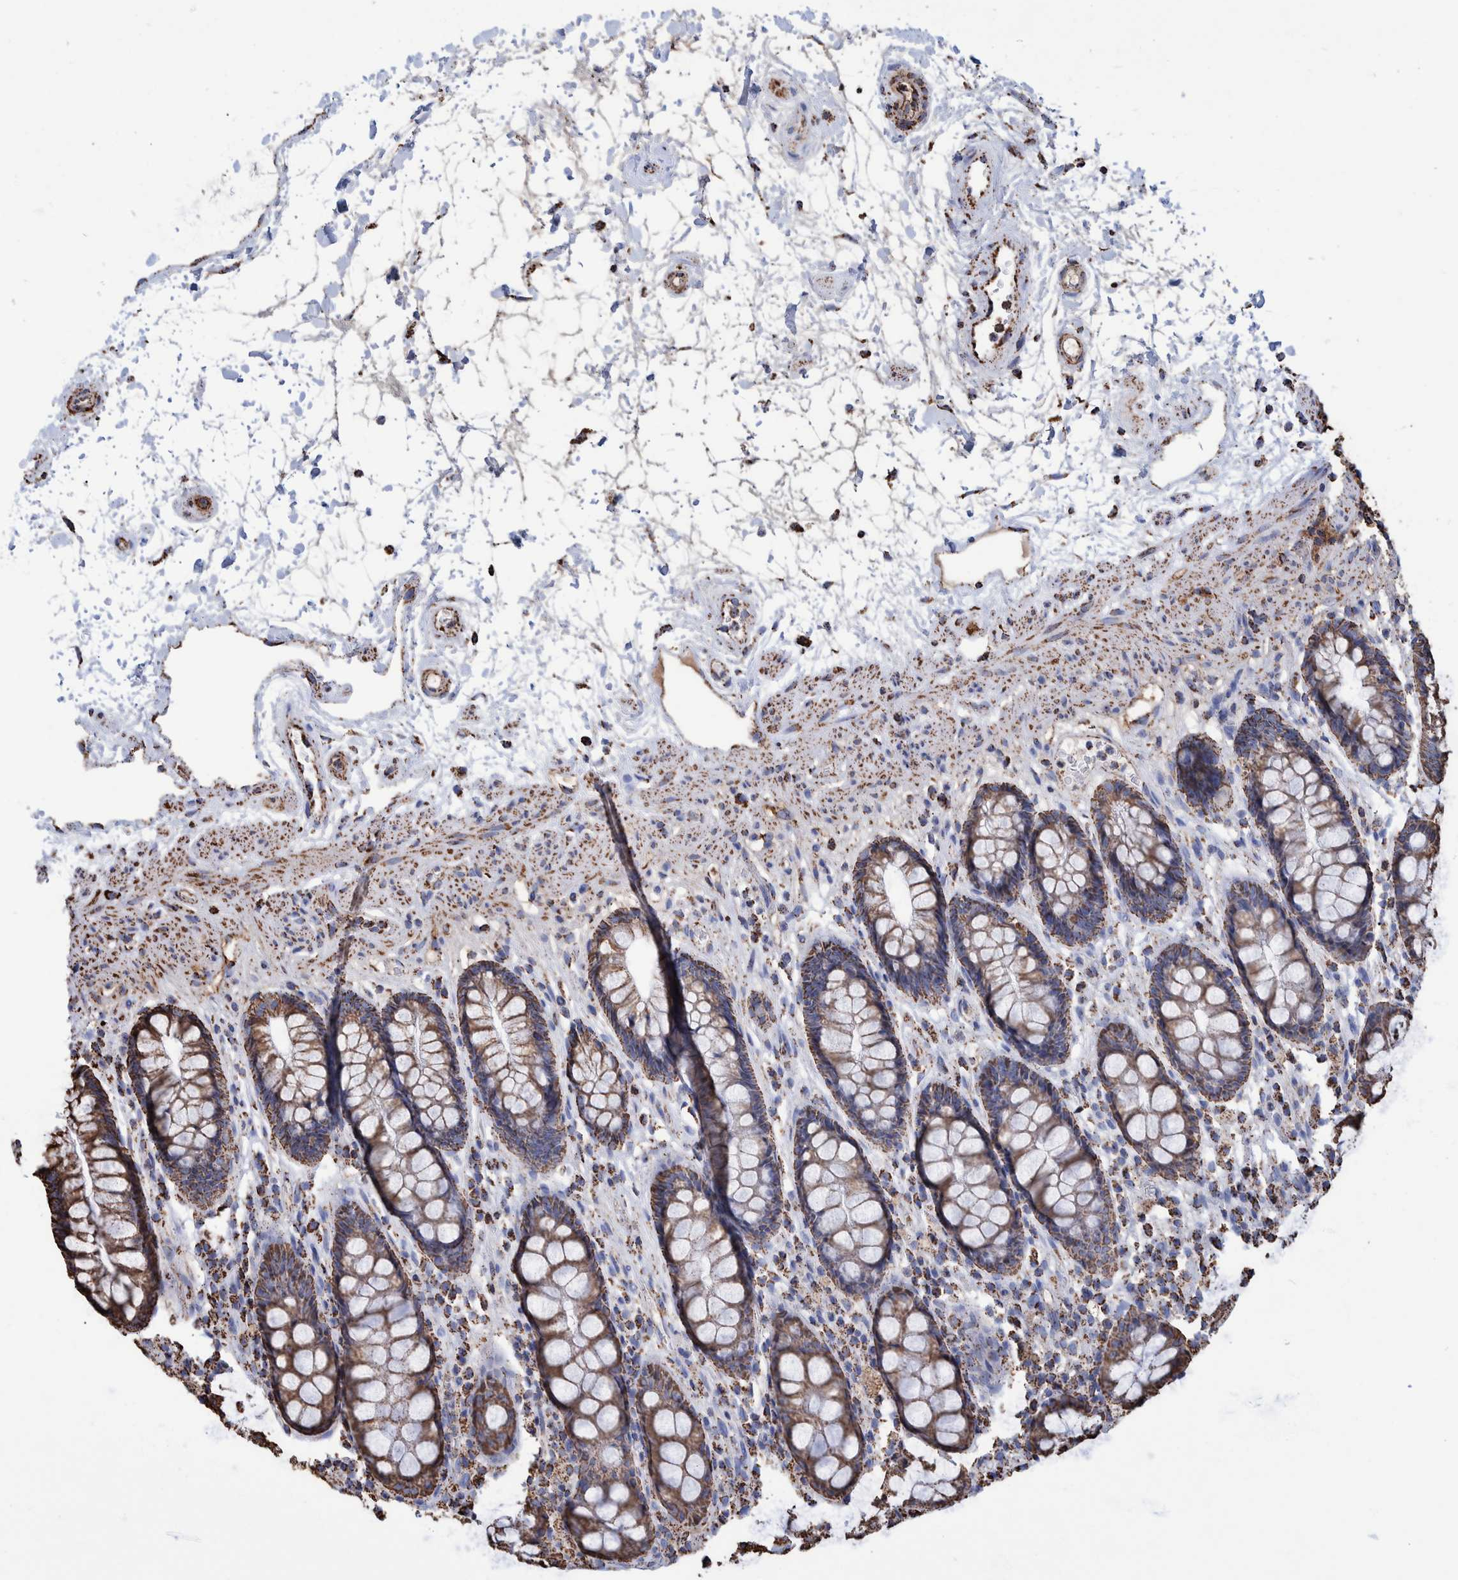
{"staining": {"intensity": "strong", "quantity": ">75%", "location": "cytoplasmic/membranous"}, "tissue": "rectum", "cell_type": "Glandular cells", "image_type": "normal", "snomed": [{"axis": "morphology", "description": "Normal tissue, NOS"}, {"axis": "topography", "description": "Rectum"}], "caption": "Strong cytoplasmic/membranous protein staining is identified in about >75% of glandular cells in rectum. (Brightfield microscopy of DAB IHC at high magnification).", "gene": "VPS26C", "patient": {"sex": "male", "age": 64}}